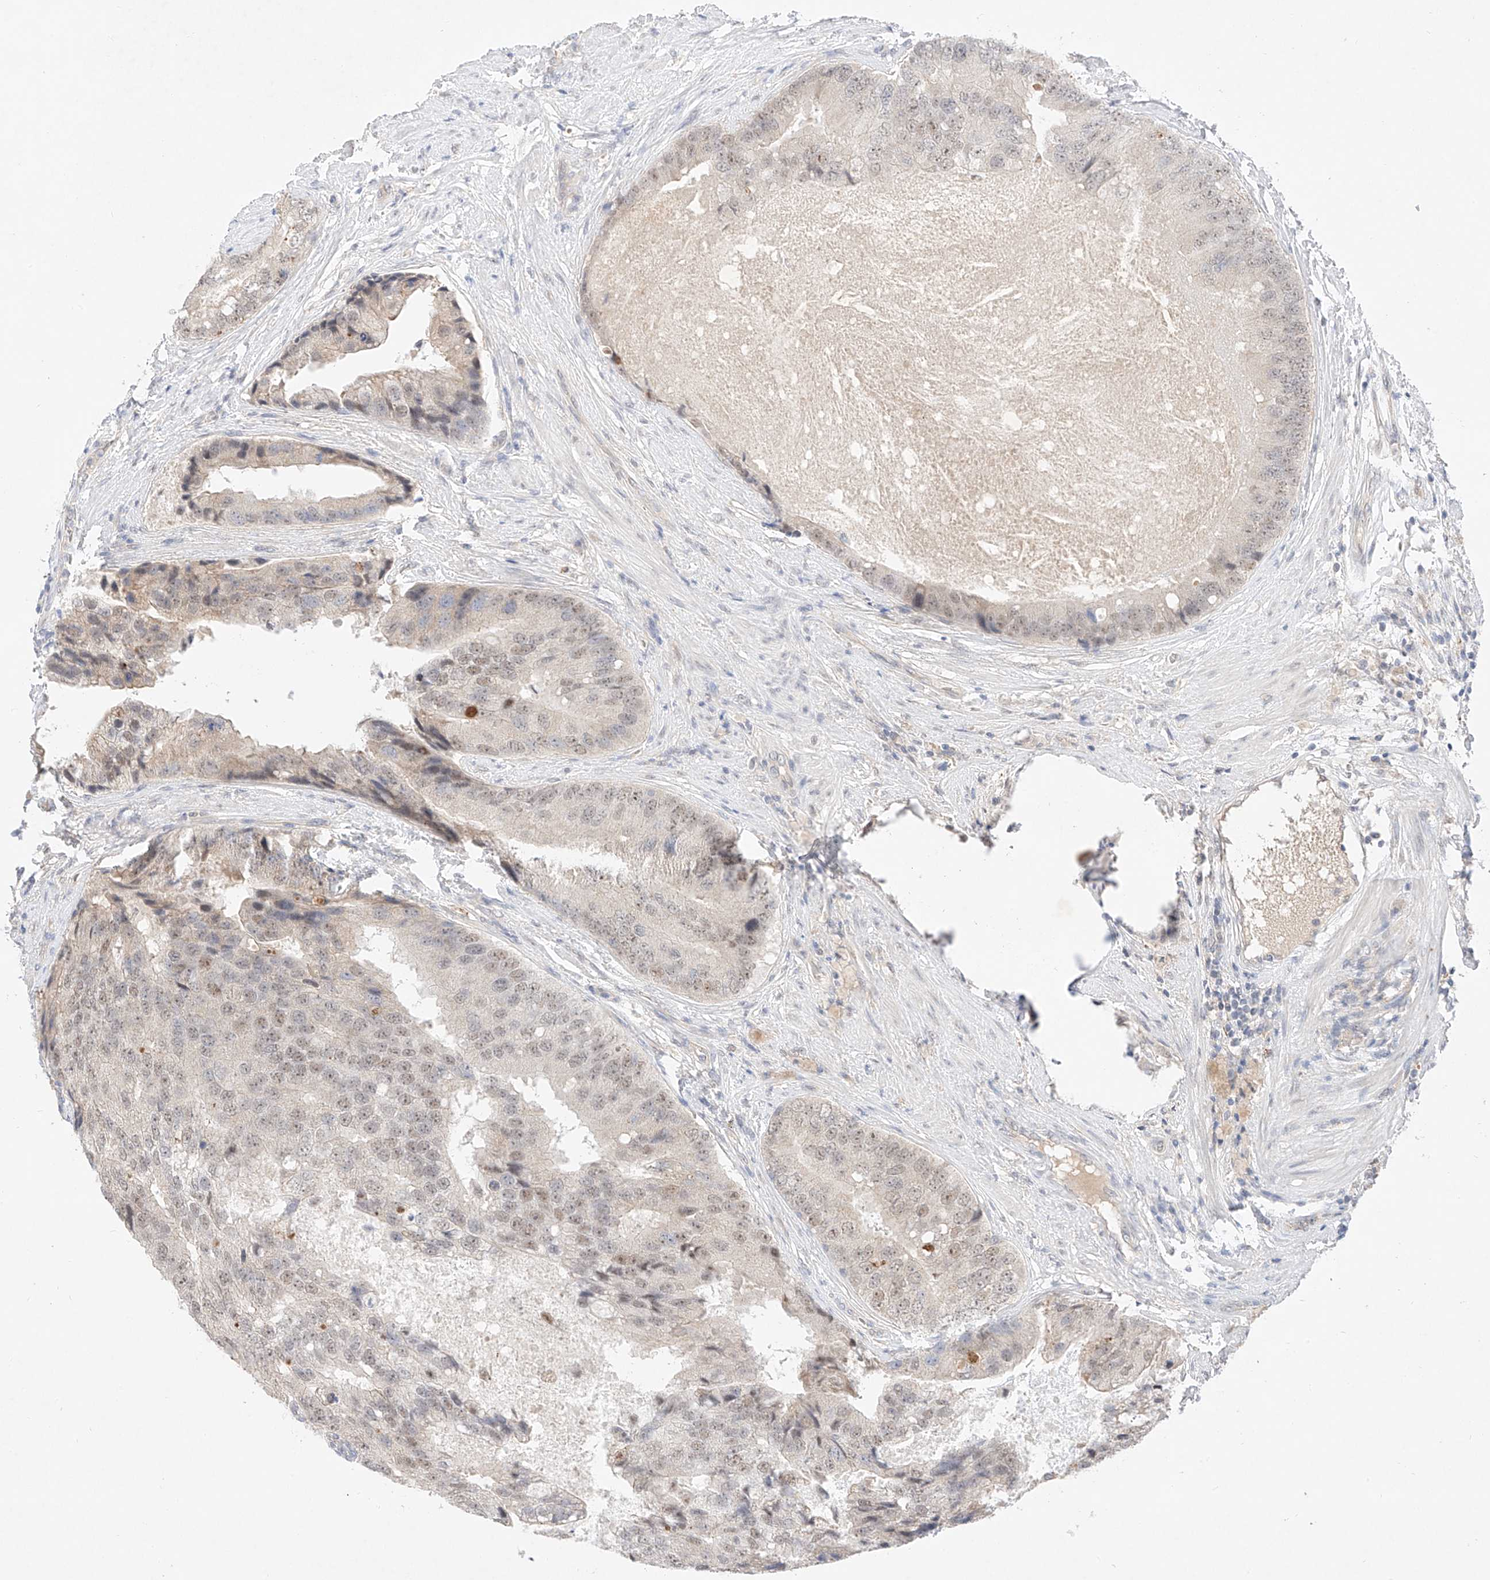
{"staining": {"intensity": "weak", "quantity": "25%-75%", "location": "nuclear"}, "tissue": "prostate cancer", "cell_type": "Tumor cells", "image_type": "cancer", "snomed": [{"axis": "morphology", "description": "Adenocarcinoma, High grade"}, {"axis": "topography", "description": "Prostate"}], "caption": "DAB (3,3'-diaminobenzidine) immunohistochemical staining of adenocarcinoma (high-grade) (prostate) exhibits weak nuclear protein expression in approximately 25%-75% of tumor cells.", "gene": "IL22RA2", "patient": {"sex": "male", "age": 70}}